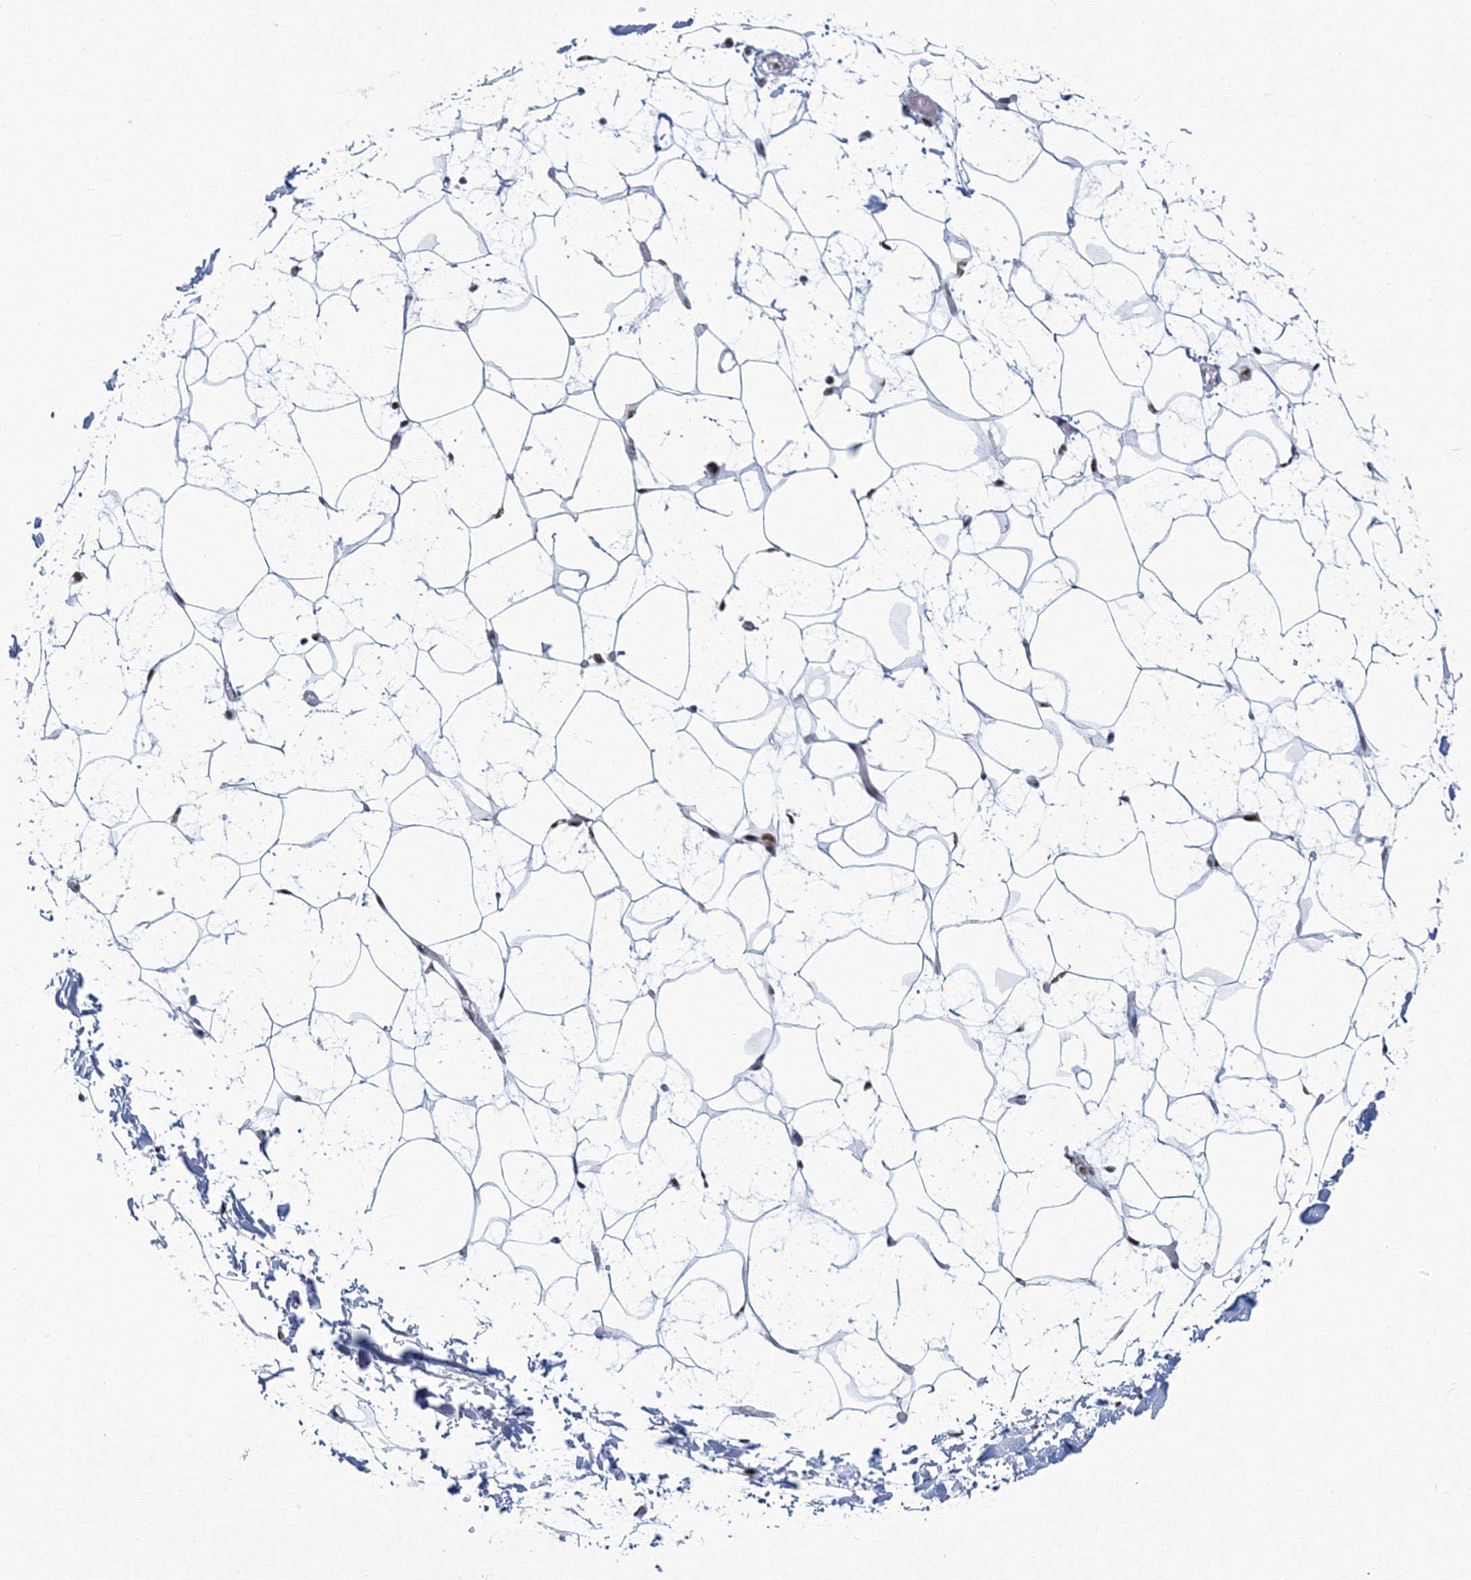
{"staining": {"intensity": "negative", "quantity": "none", "location": "none"}, "tissue": "adipose tissue", "cell_type": "Adipocytes", "image_type": "normal", "snomed": [{"axis": "morphology", "description": "Normal tissue, NOS"}, {"axis": "topography", "description": "Soft tissue"}], "caption": "This is a micrograph of IHC staining of unremarkable adipose tissue, which shows no positivity in adipocytes.", "gene": "SF3B6", "patient": {"sex": "male", "age": 72}}